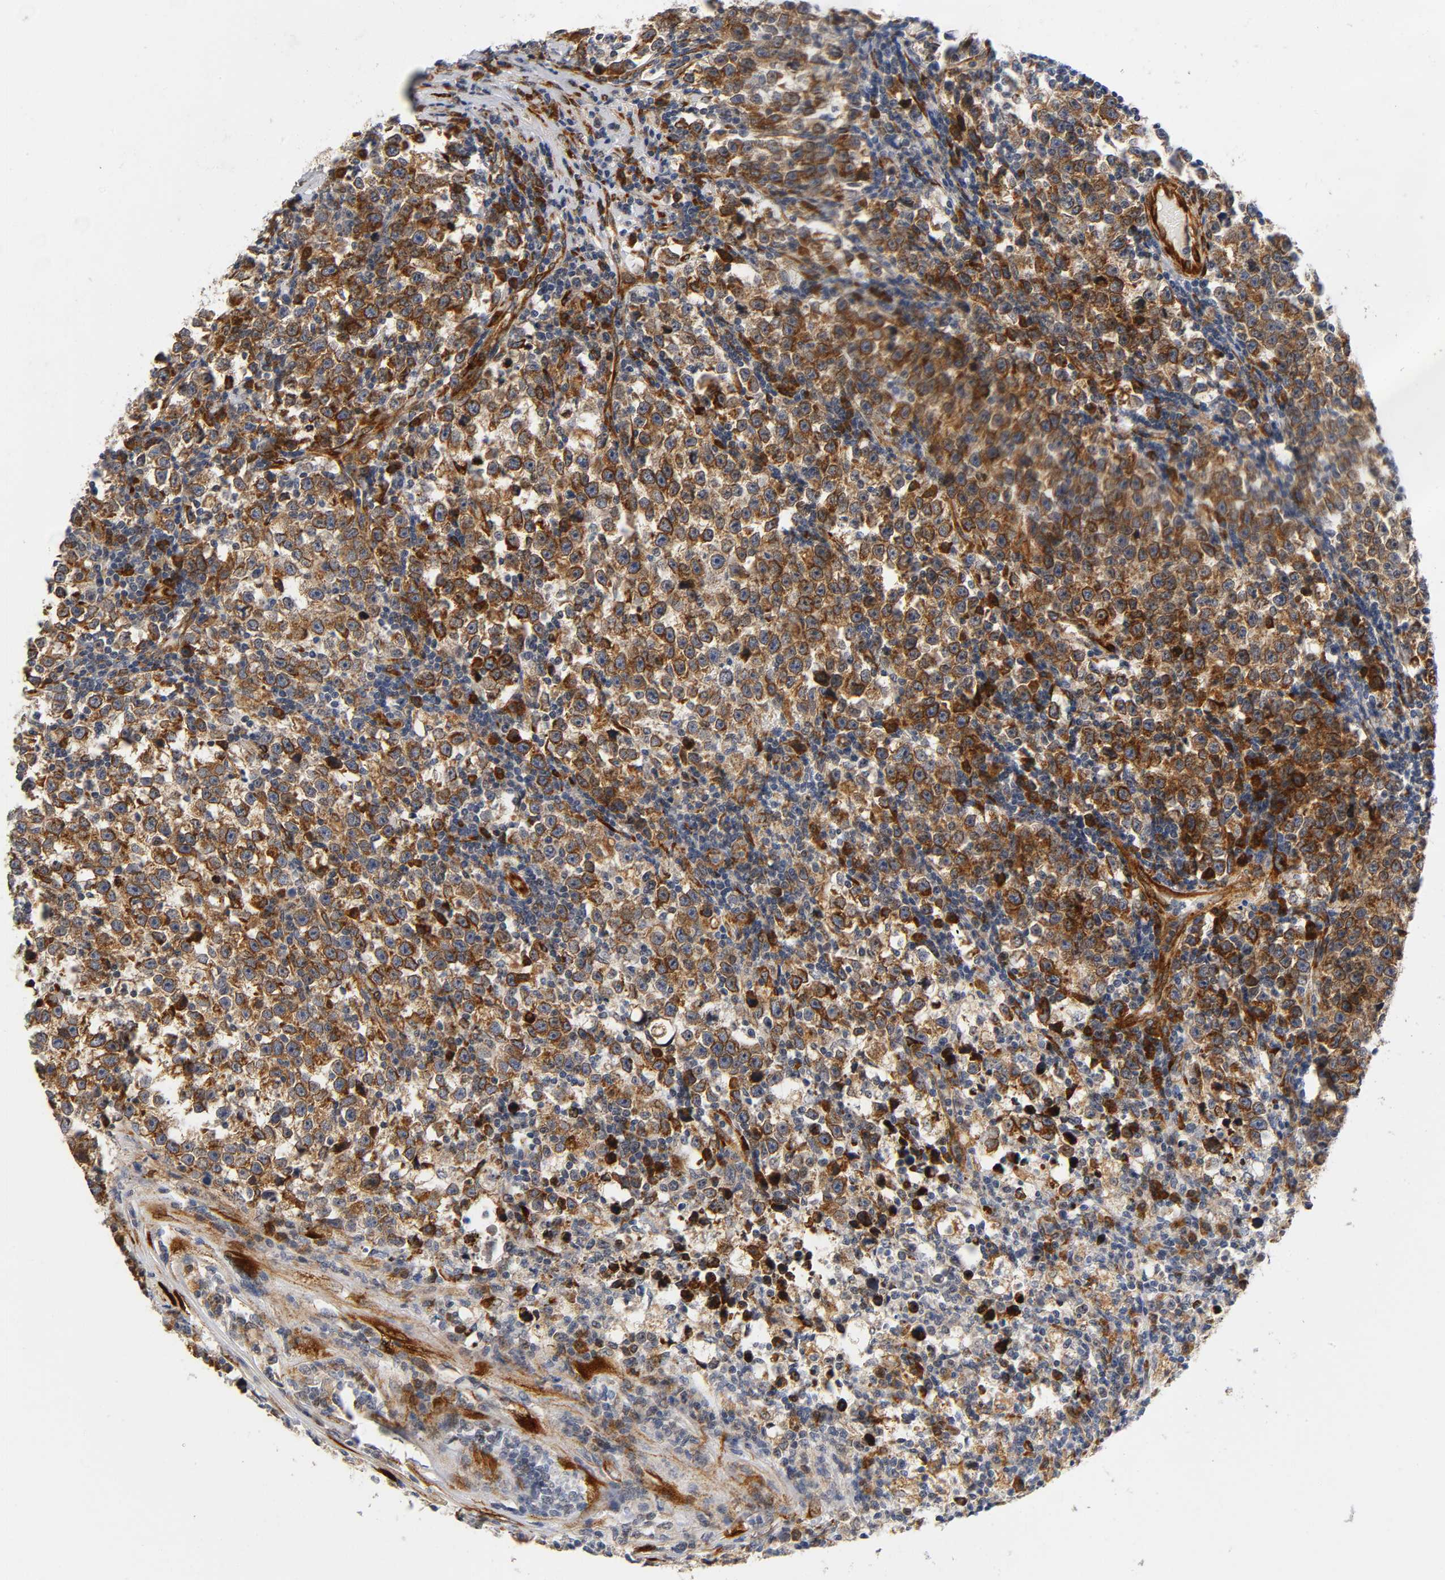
{"staining": {"intensity": "strong", "quantity": ">75%", "location": "cytoplasmic/membranous"}, "tissue": "testis cancer", "cell_type": "Tumor cells", "image_type": "cancer", "snomed": [{"axis": "morphology", "description": "Seminoma, NOS"}, {"axis": "topography", "description": "Testis"}], "caption": "A high amount of strong cytoplasmic/membranous staining is seen in approximately >75% of tumor cells in testis cancer (seminoma) tissue.", "gene": "SOS2", "patient": {"sex": "male", "age": 43}}